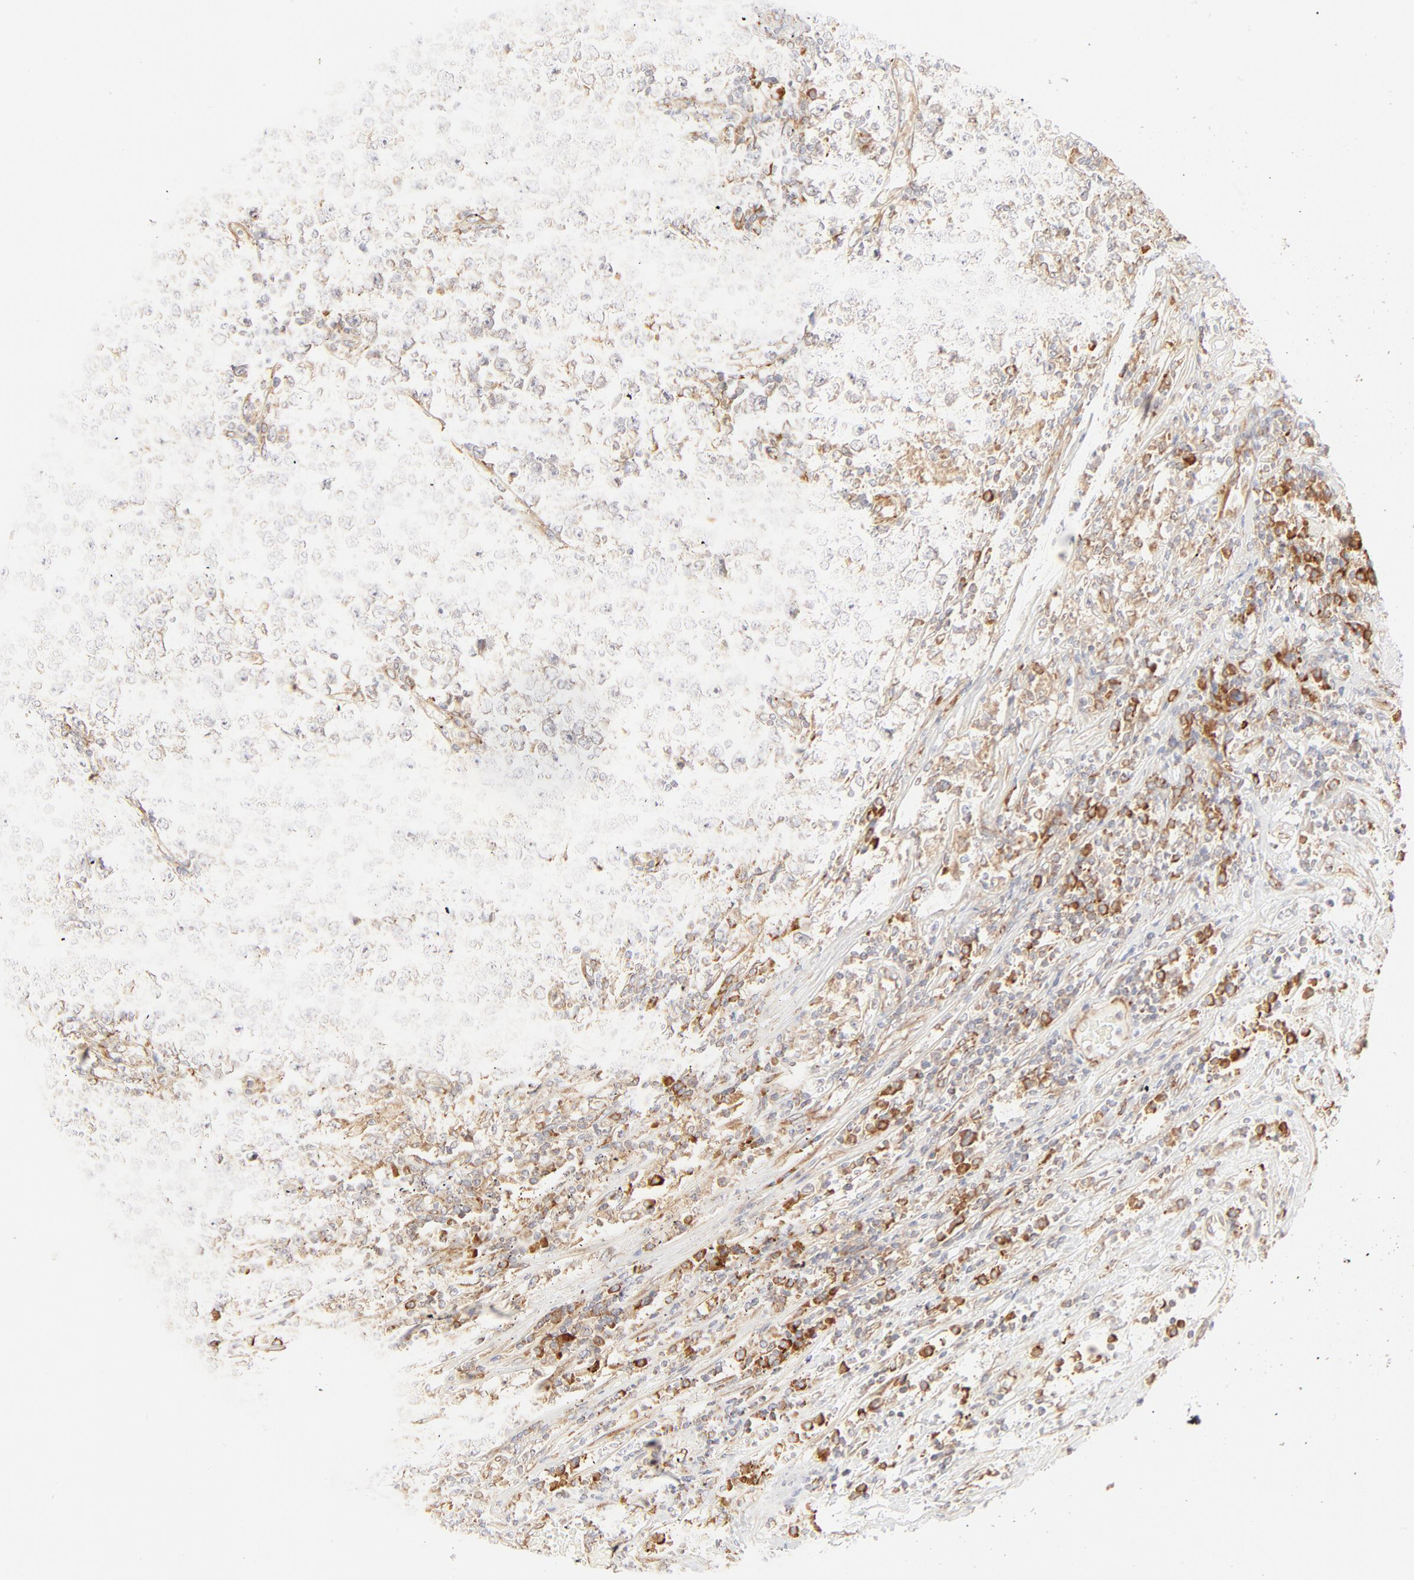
{"staining": {"intensity": "moderate", "quantity": "25%-75%", "location": "cytoplasmic/membranous"}, "tissue": "testis cancer", "cell_type": "Tumor cells", "image_type": "cancer", "snomed": [{"axis": "morphology", "description": "Seminoma, NOS"}, {"axis": "topography", "description": "Testis"}], "caption": "An immunohistochemistry (IHC) photomicrograph of tumor tissue is shown. Protein staining in brown labels moderate cytoplasmic/membranous positivity in testis seminoma within tumor cells.", "gene": "PARP12", "patient": {"sex": "male", "age": 43}}